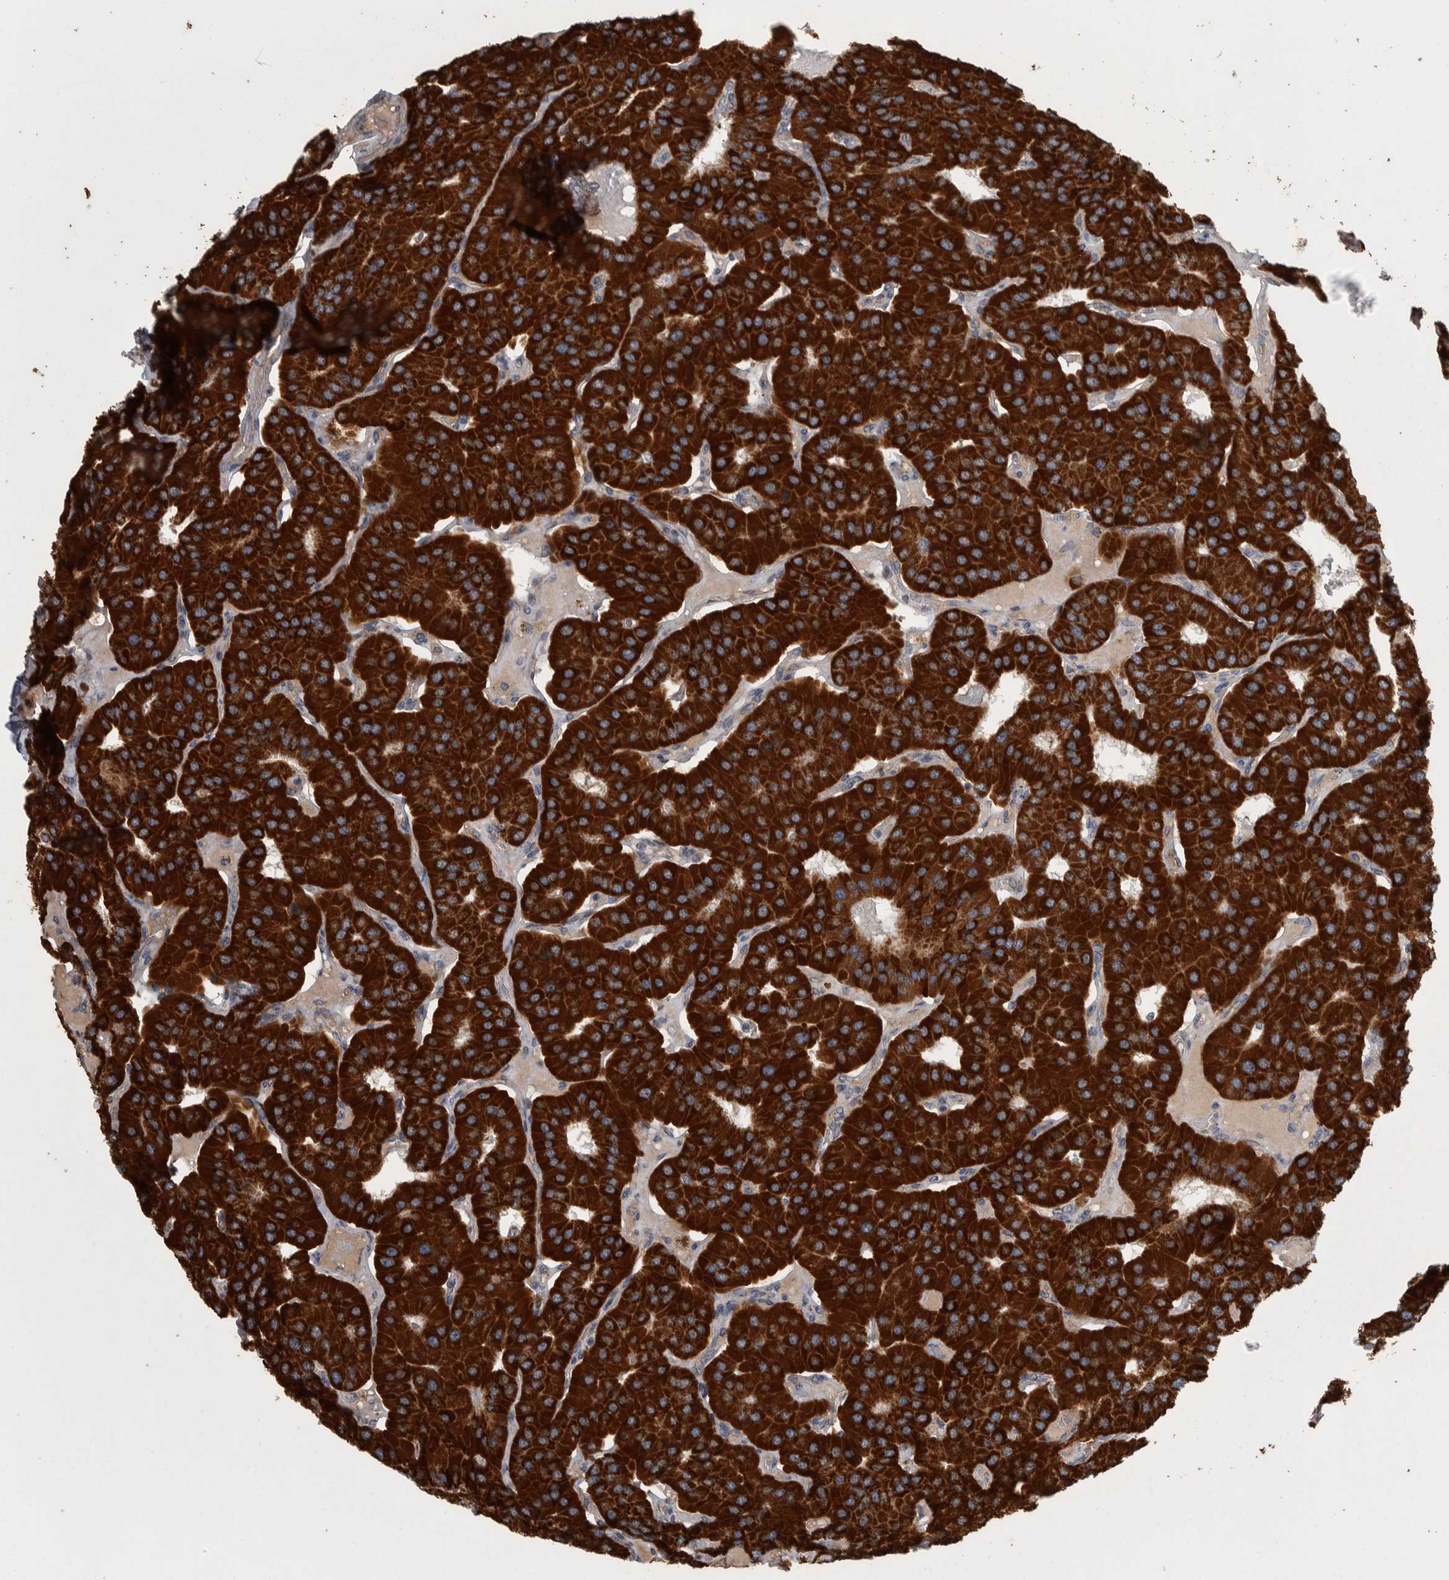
{"staining": {"intensity": "strong", "quantity": ">75%", "location": "cytoplasmic/membranous"}, "tissue": "parathyroid gland", "cell_type": "Glandular cells", "image_type": "normal", "snomed": [{"axis": "morphology", "description": "Normal tissue, NOS"}, {"axis": "morphology", "description": "Adenoma, NOS"}, {"axis": "topography", "description": "Parathyroid gland"}], "caption": "Human parathyroid gland stained for a protein (brown) exhibits strong cytoplasmic/membranous positive positivity in about >75% of glandular cells.", "gene": "SCO1", "patient": {"sex": "female", "age": 86}}